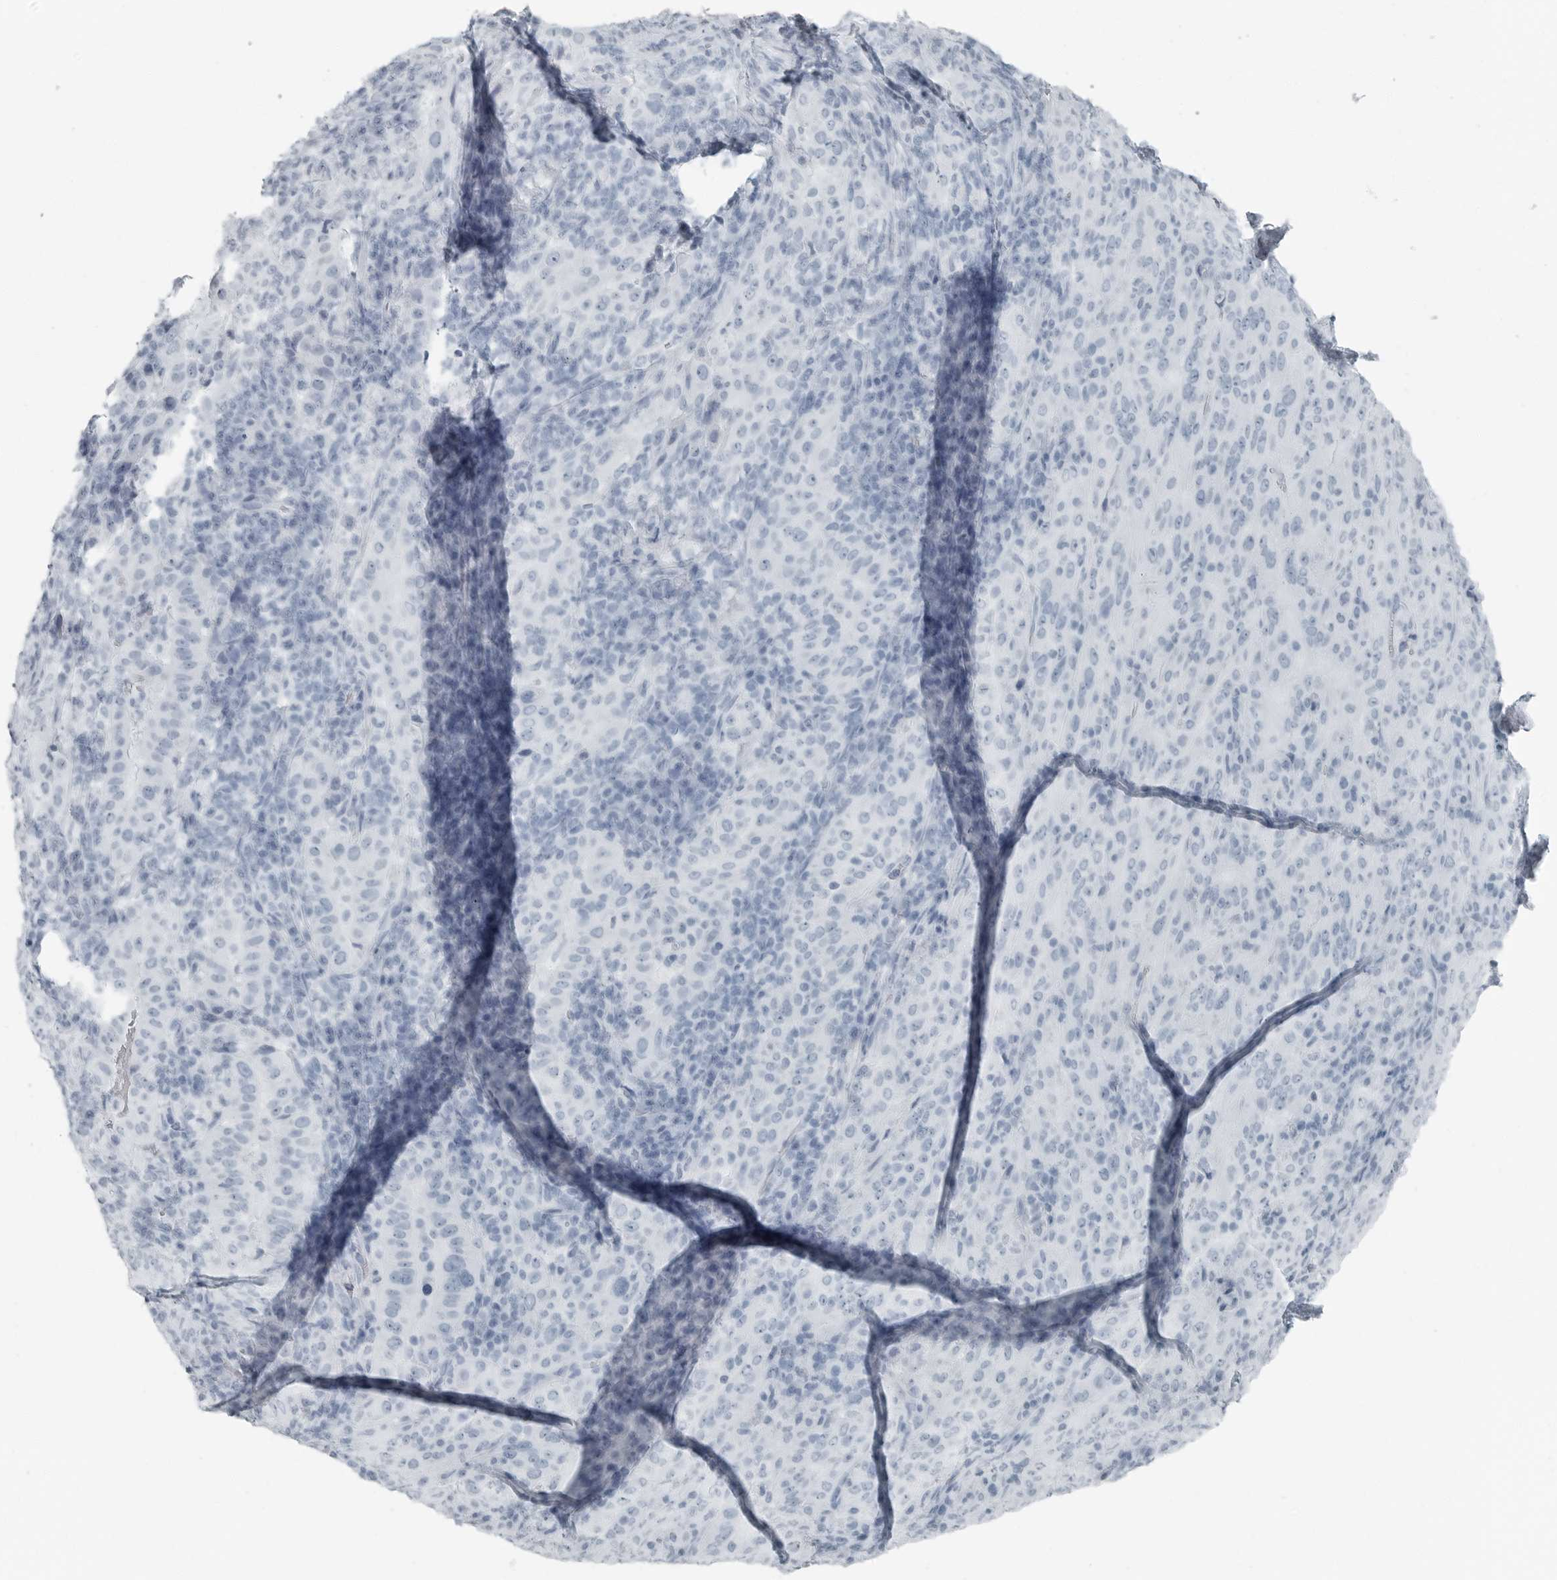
{"staining": {"intensity": "negative", "quantity": "none", "location": "none"}, "tissue": "pancreatic cancer", "cell_type": "Tumor cells", "image_type": "cancer", "snomed": [{"axis": "morphology", "description": "Adenocarcinoma, NOS"}, {"axis": "topography", "description": "Pancreas"}], "caption": "This is an immunohistochemistry image of pancreatic adenocarcinoma. There is no staining in tumor cells.", "gene": "FABP6", "patient": {"sex": "male", "age": 63}}